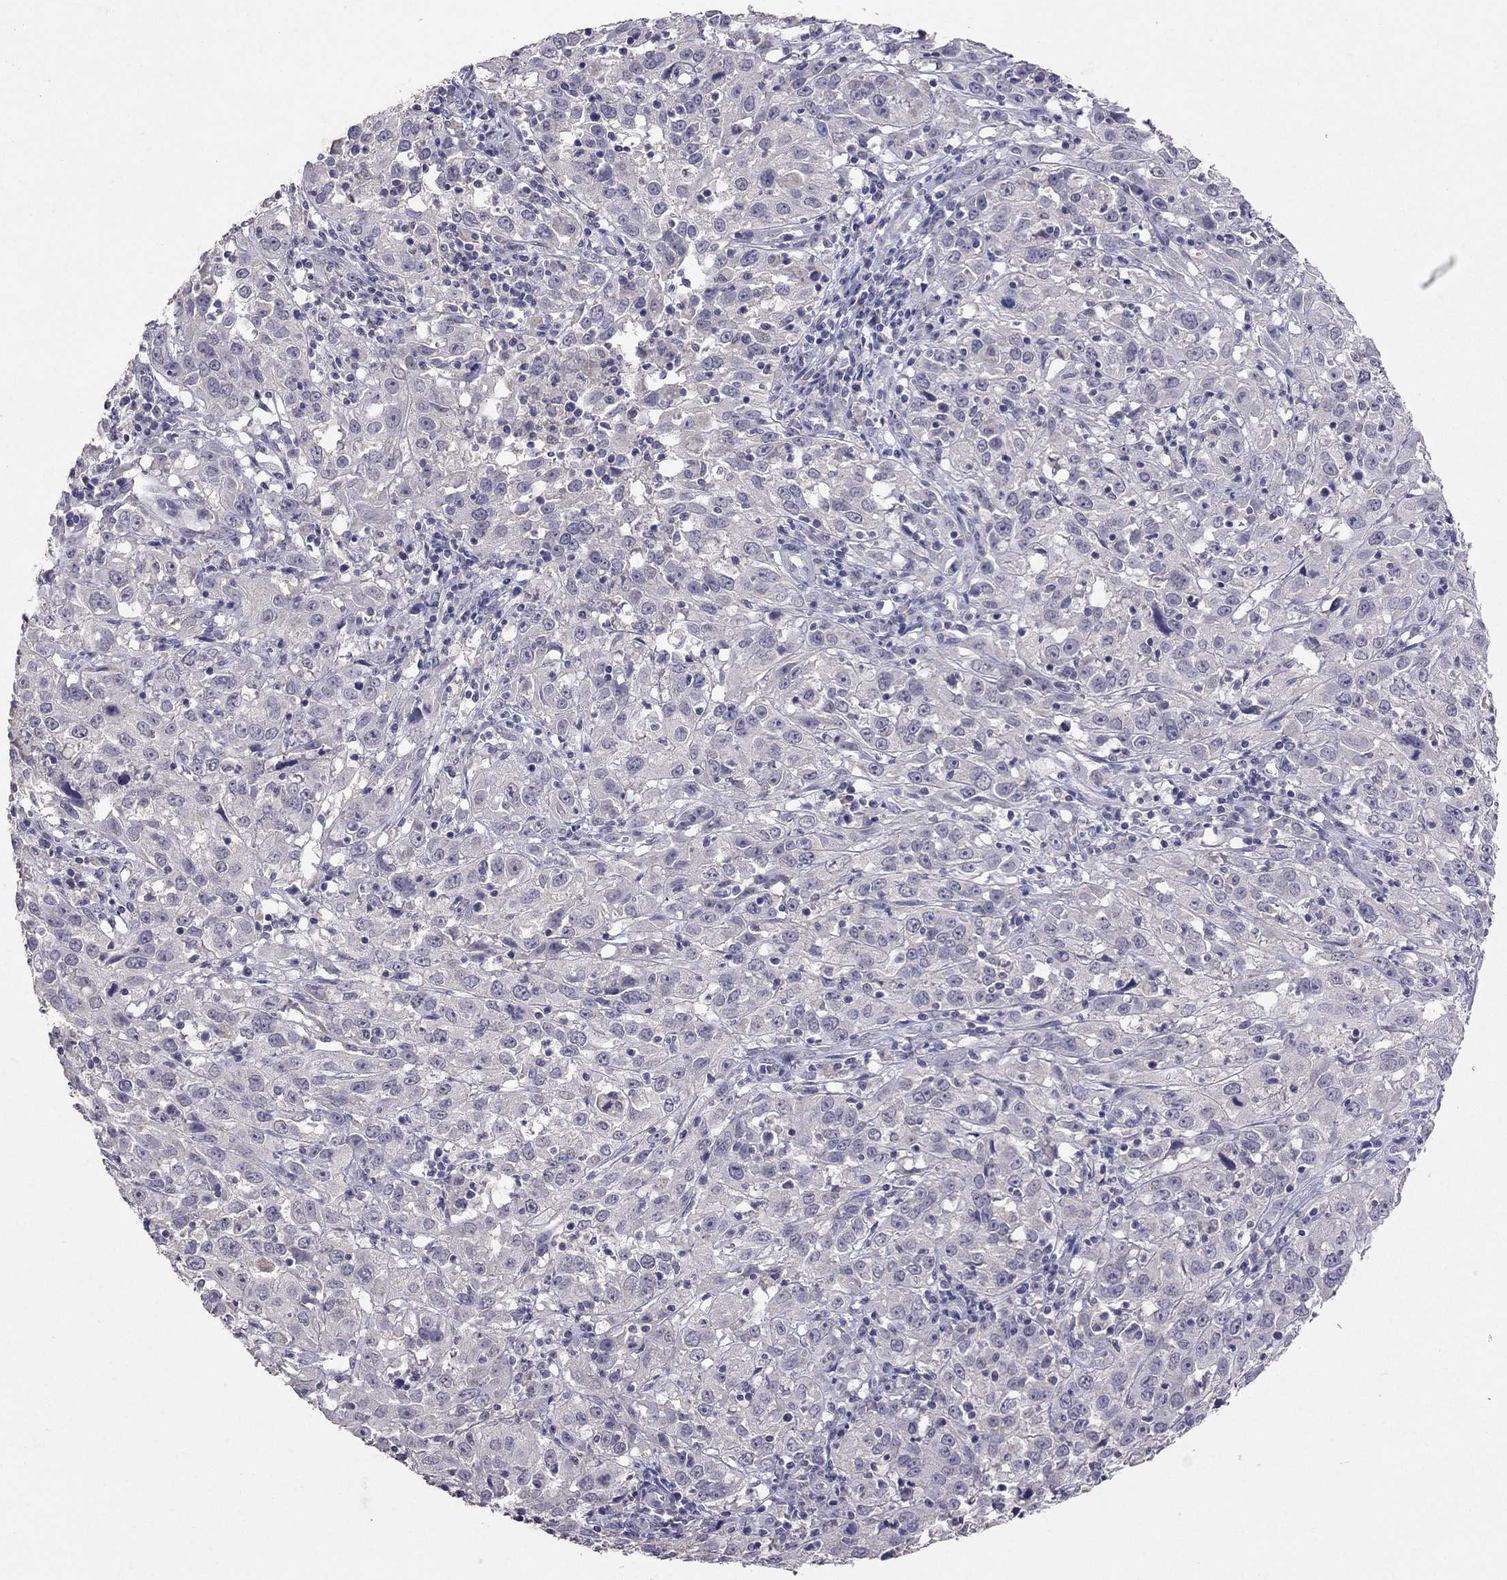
{"staining": {"intensity": "negative", "quantity": "none", "location": "none"}, "tissue": "cervical cancer", "cell_type": "Tumor cells", "image_type": "cancer", "snomed": [{"axis": "morphology", "description": "Squamous cell carcinoma, NOS"}, {"axis": "topography", "description": "Cervix"}], "caption": "The image reveals no staining of tumor cells in cervical cancer.", "gene": "FST", "patient": {"sex": "female", "age": 32}}